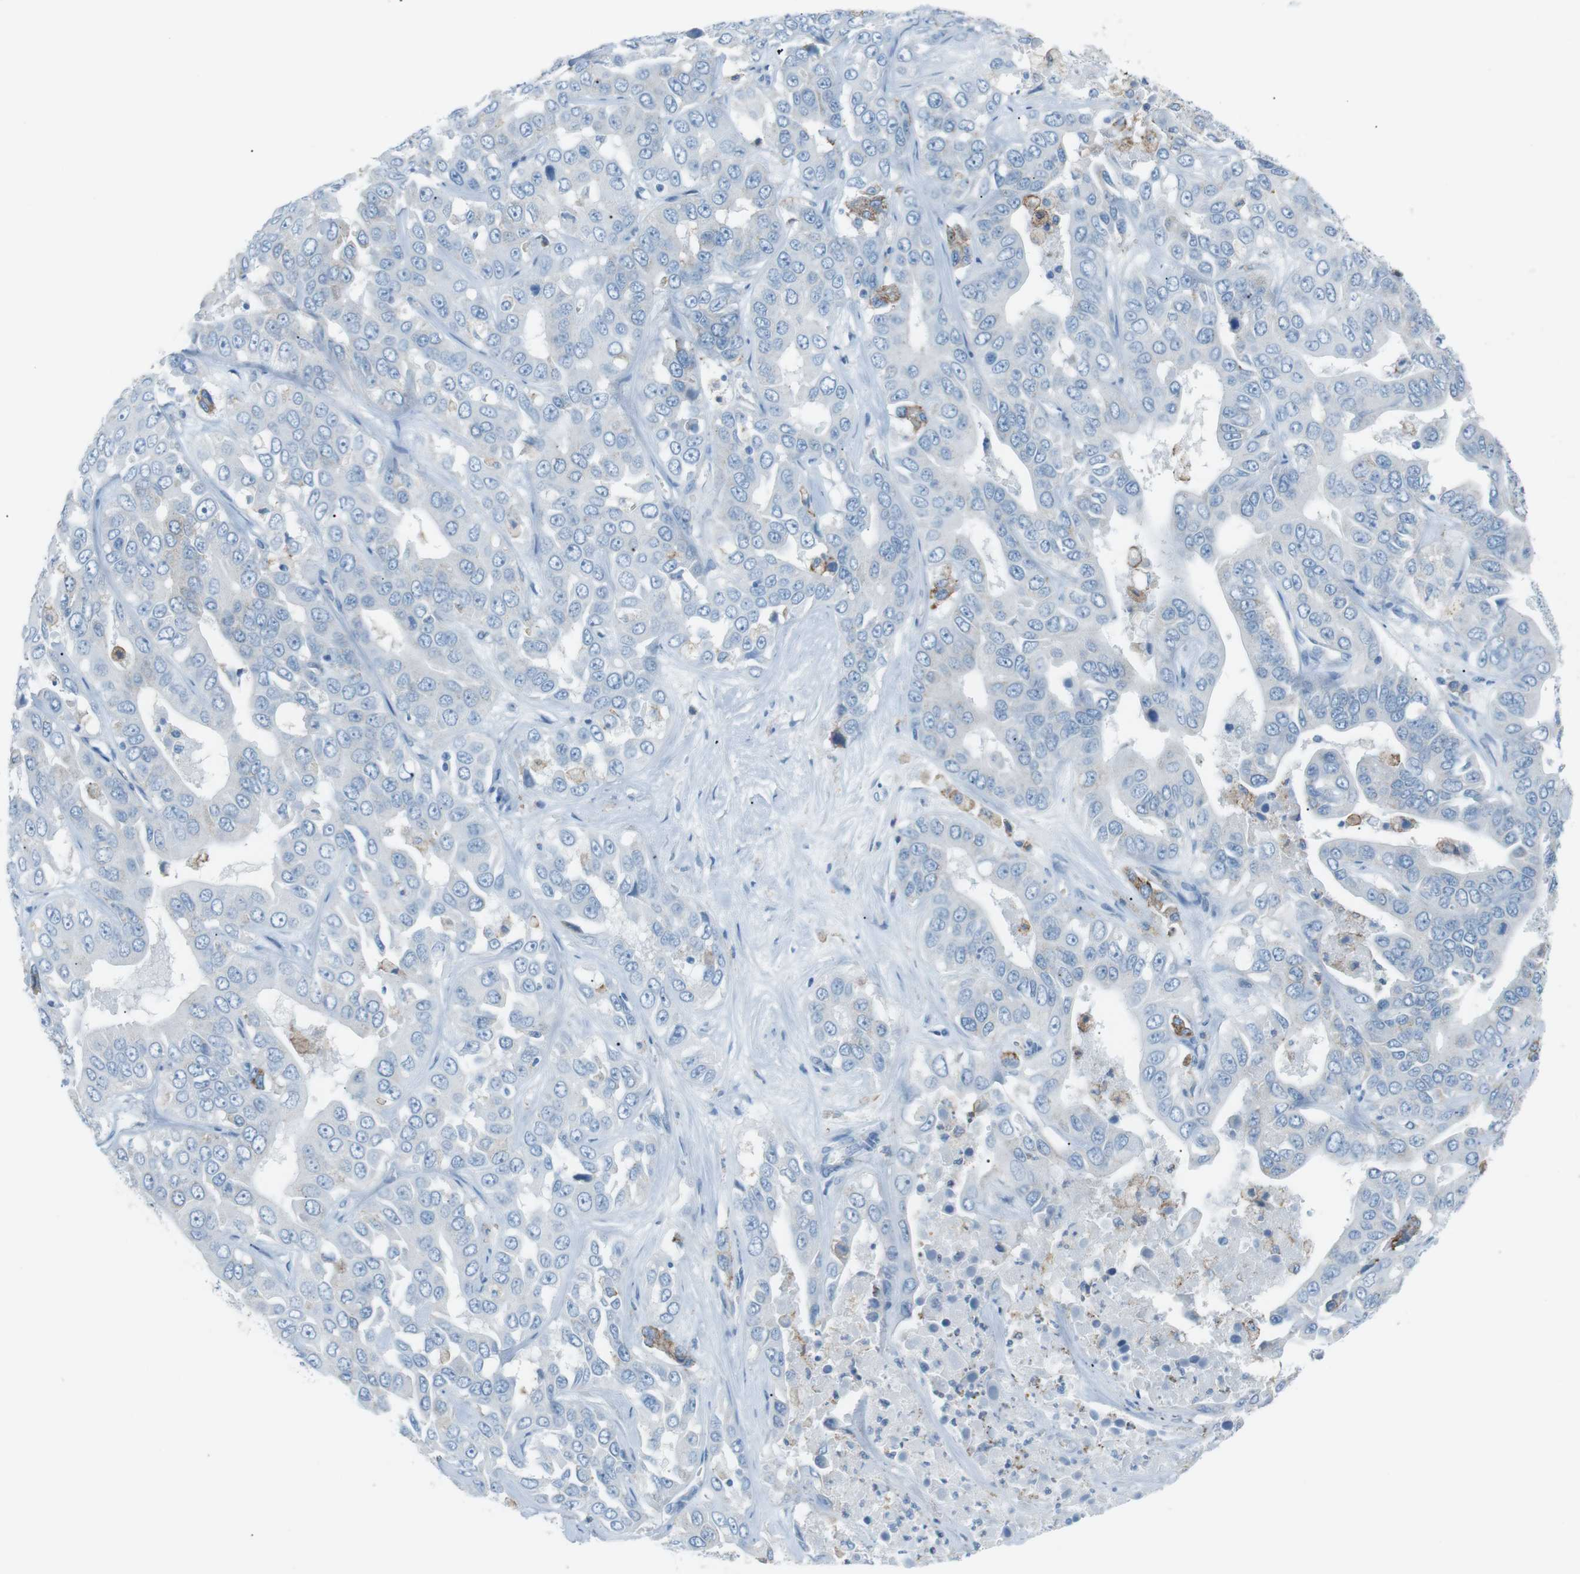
{"staining": {"intensity": "negative", "quantity": "none", "location": "none"}, "tissue": "liver cancer", "cell_type": "Tumor cells", "image_type": "cancer", "snomed": [{"axis": "morphology", "description": "Cholangiocarcinoma"}, {"axis": "topography", "description": "Liver"}], "caption": "High power microscopy micrograph of an IHC histopathology image of cholangiocarcinoma (liver), revealing no significant expression in tumor cells. The staining is performed using DAB brown chromogen with nuclei counter-stained in using hematoxylin.", "gene": "VAMP1", "patient": {"sex": "female", "age": 52}}